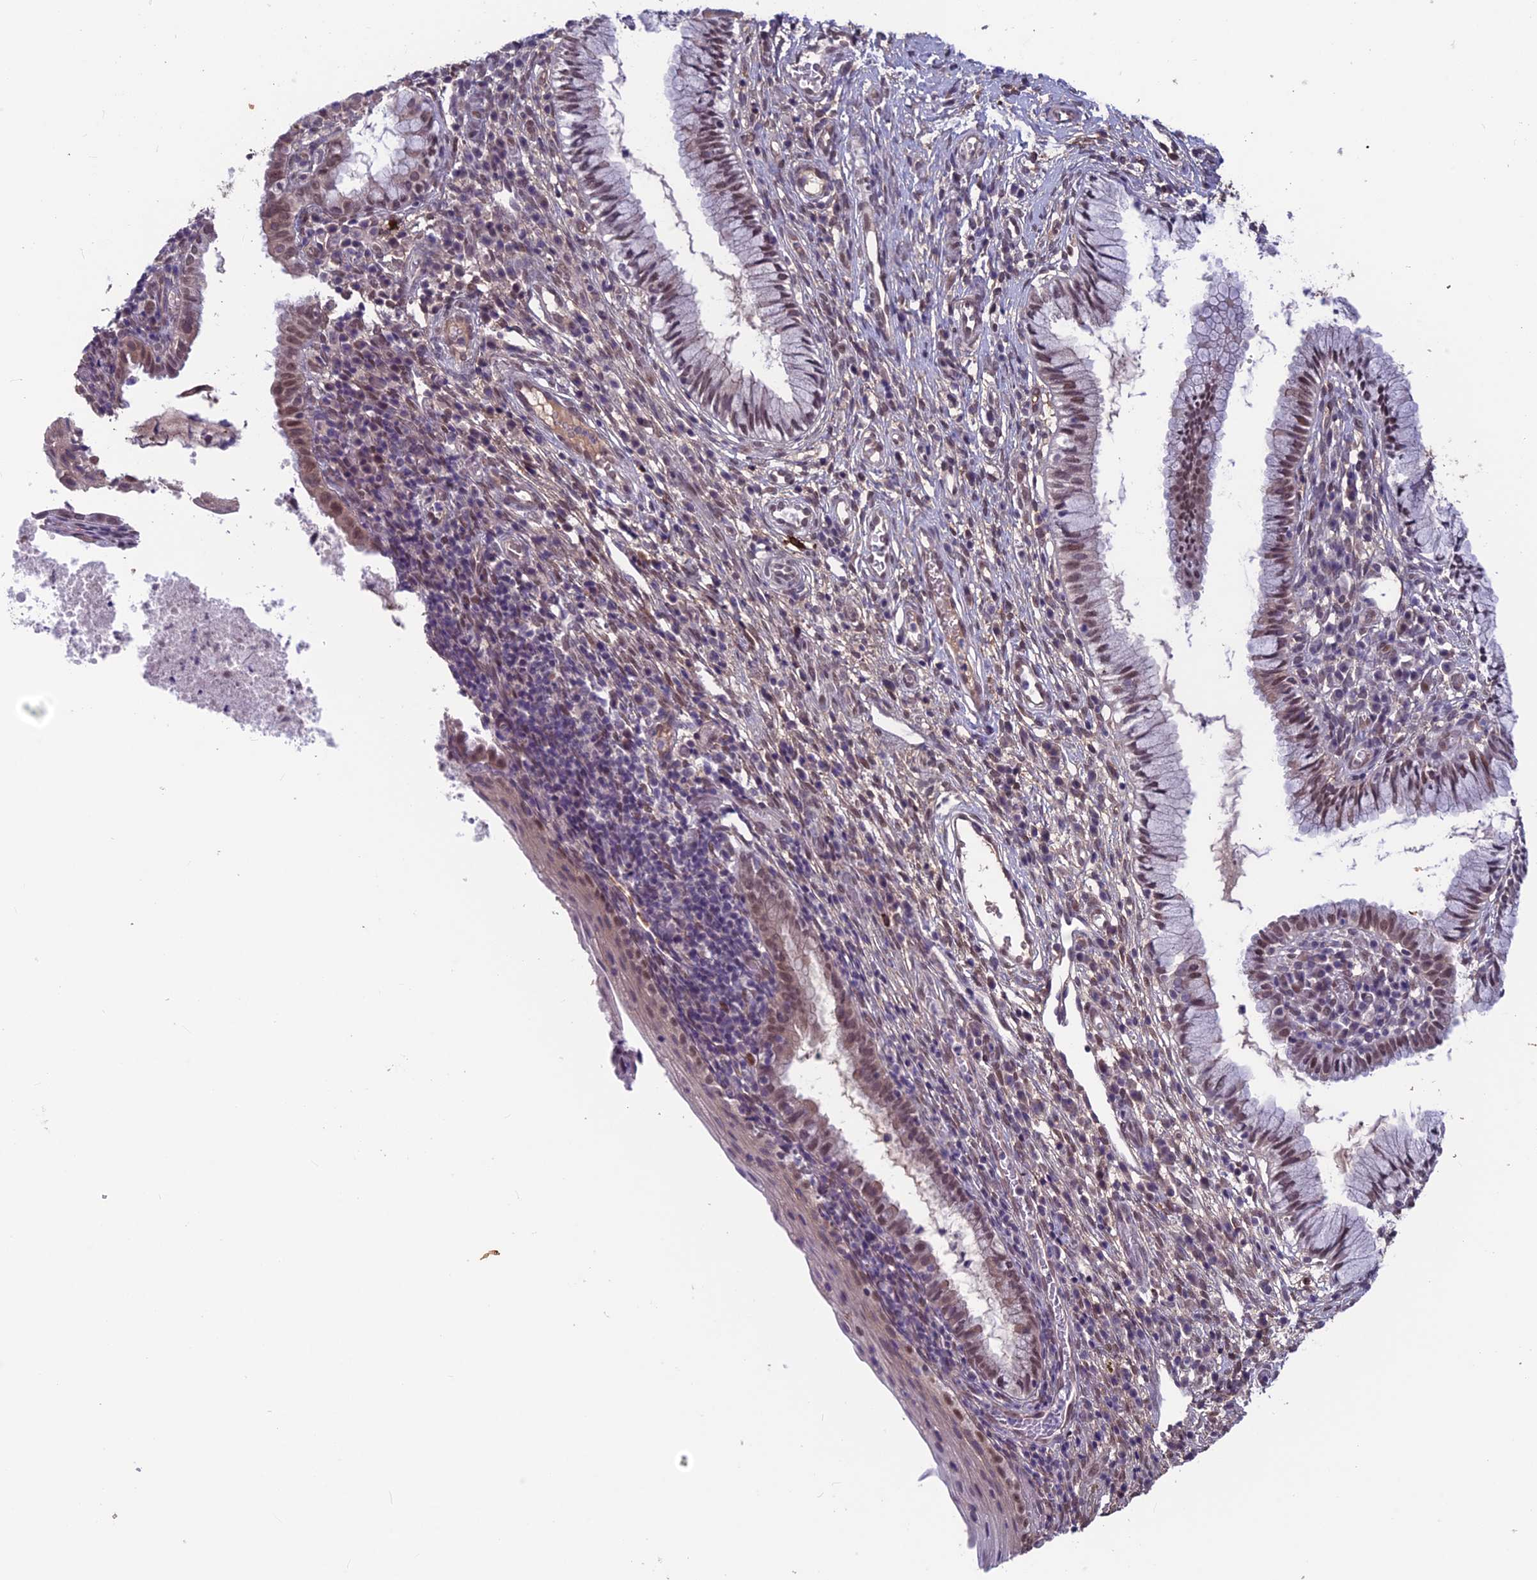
{"staining": {"intensity": "moderate", "quantity": ">75%", "location": "nuclear"}, "tissue": "cervix", "cell_type": "Glandular cells", "image_type": "normal", "snomed": [{"axis": "morphology", "description": "Normal tissue, NOS"}, {"axis": "topography", "description": "Cervix"}], "caption": "Immunohistochemistry staining of normal cervix, which exhibits medium levels of moderate nuclear positivity in about >75% of glandular cells indicating moderate nuclear protein expression. The staining was performed using DAB (3,3'-diaminobenzidine) (brown) for protein detection and nuclei were counterstained in hematoxylin (blue).", "gene": "FKBPL", "patient": {"sex": "female", "age": 27}}